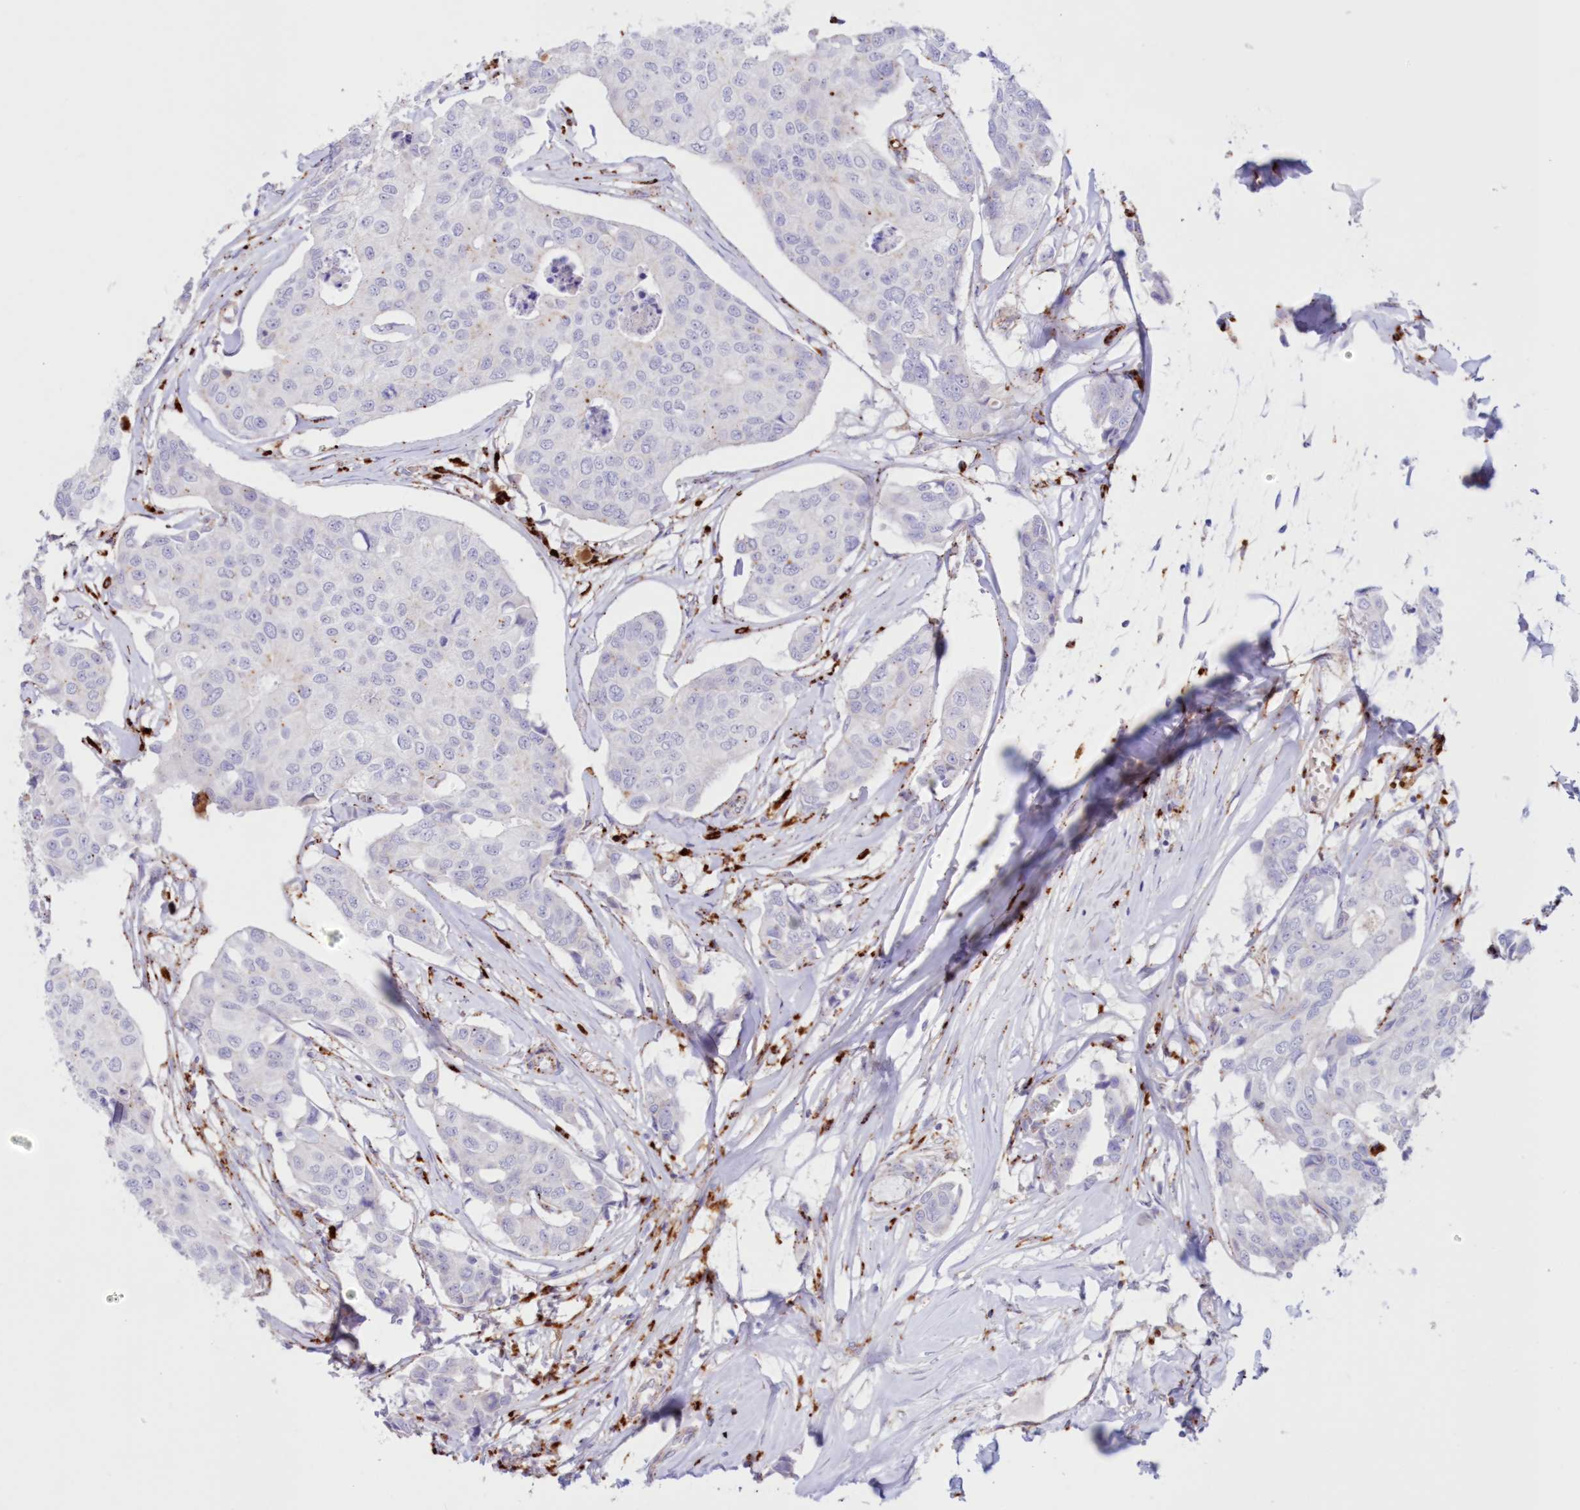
{"staining": {"intensity": "negative", "quantity": "none", "location": "none"}, "tissue": "breast cancer", "cell_type": "Tumor cells", "image_type": "cancer", "snomed": [{"axis": "morphology", "description": "Duct carcinoma"}, {"axis": "topography", "description": "Breast"}], "caption": "Immunohistochemical staining of breast cancer reveals no significant staining in tumor cells.", "gene": "TPP1", "patient": {"sex": "female", "age": 80}}